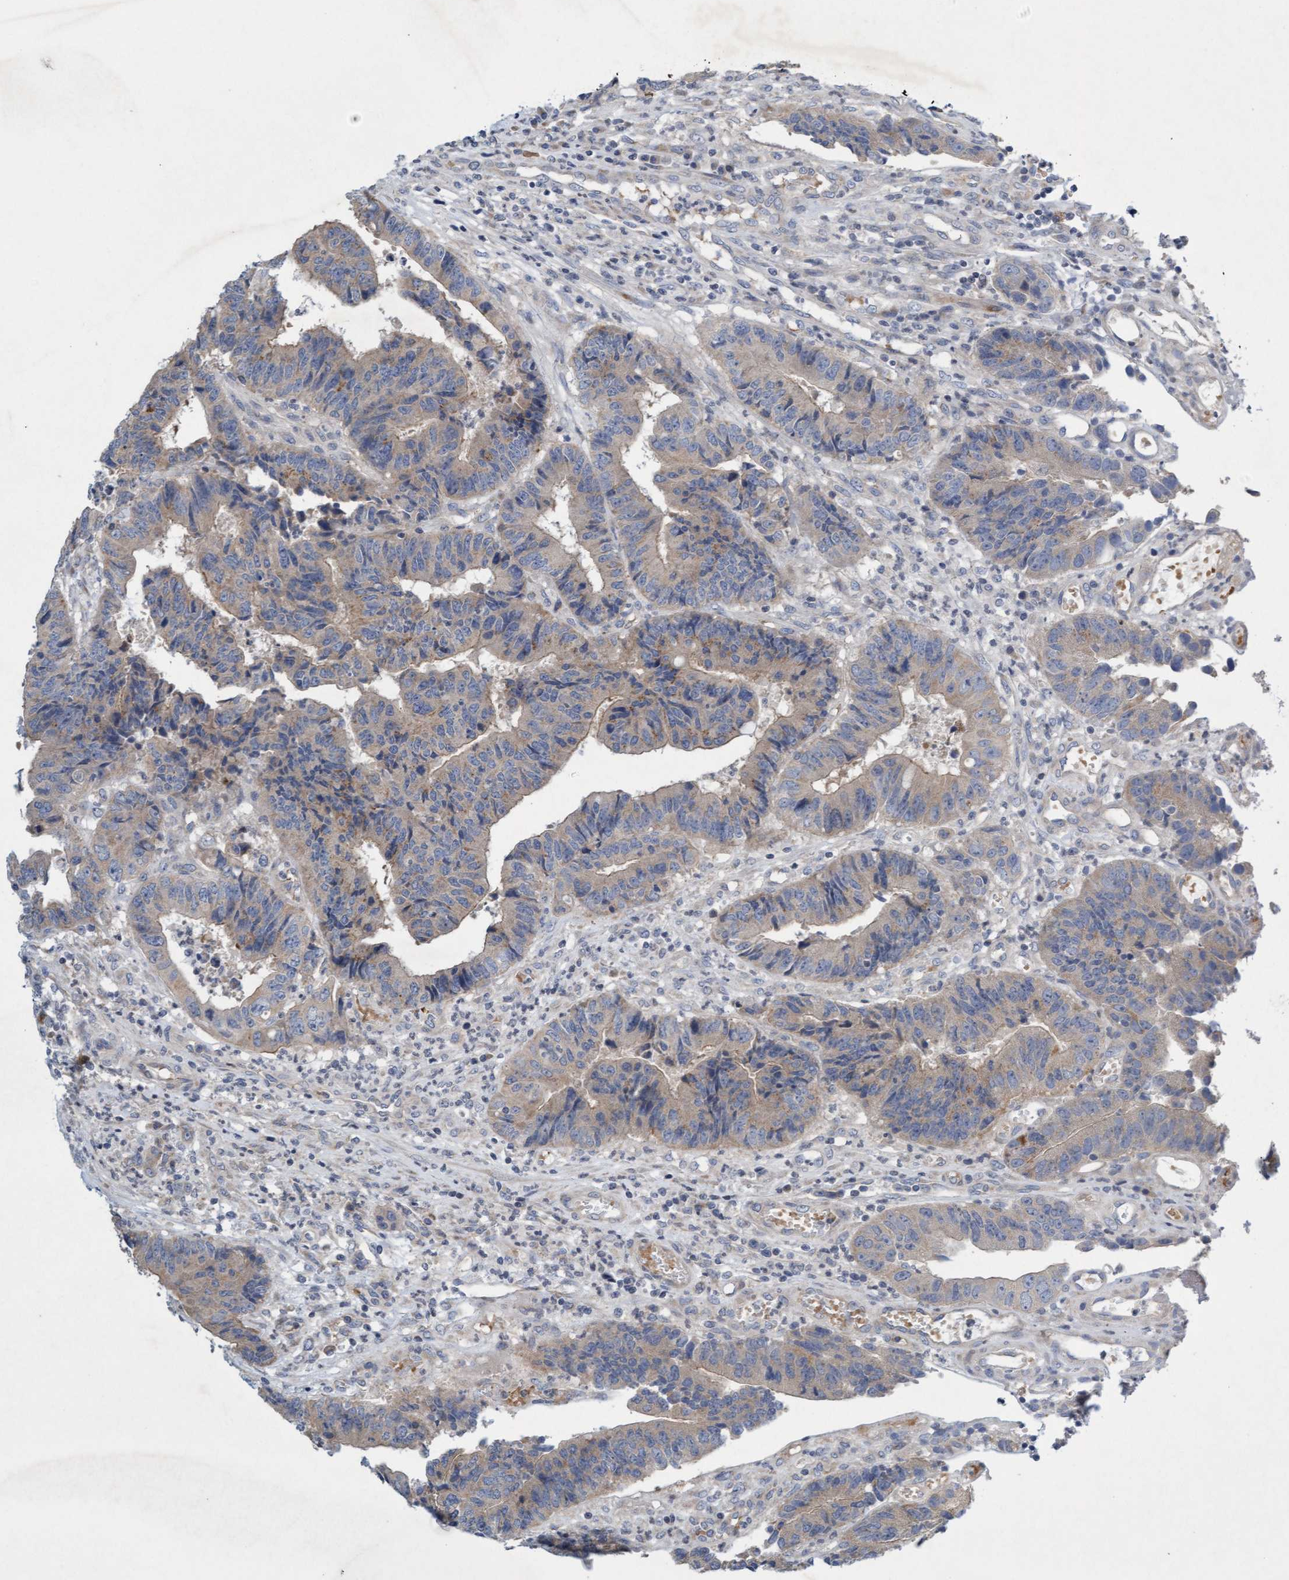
{"staining": {"intensity": "weak", "quantity": ">75%", "location": "cytoplasmic/membranous"}, "tissue": "colorectal cancer", "cell_type": "Tumor cells", "image_type": "cancer", "snomed": [{"axis": "morphology", "description": "Adenocarcinoma, NOS"}, {"axis": "topography", "description": "Rectum"}], "caption": "A brown stain highlights weak cytoplasmic/membranous expression of a protein in adenocarcinoma (colorectal) tumor cells.", "gene": "DDHD2", "patient": {"sex": "male", "age": 84}}